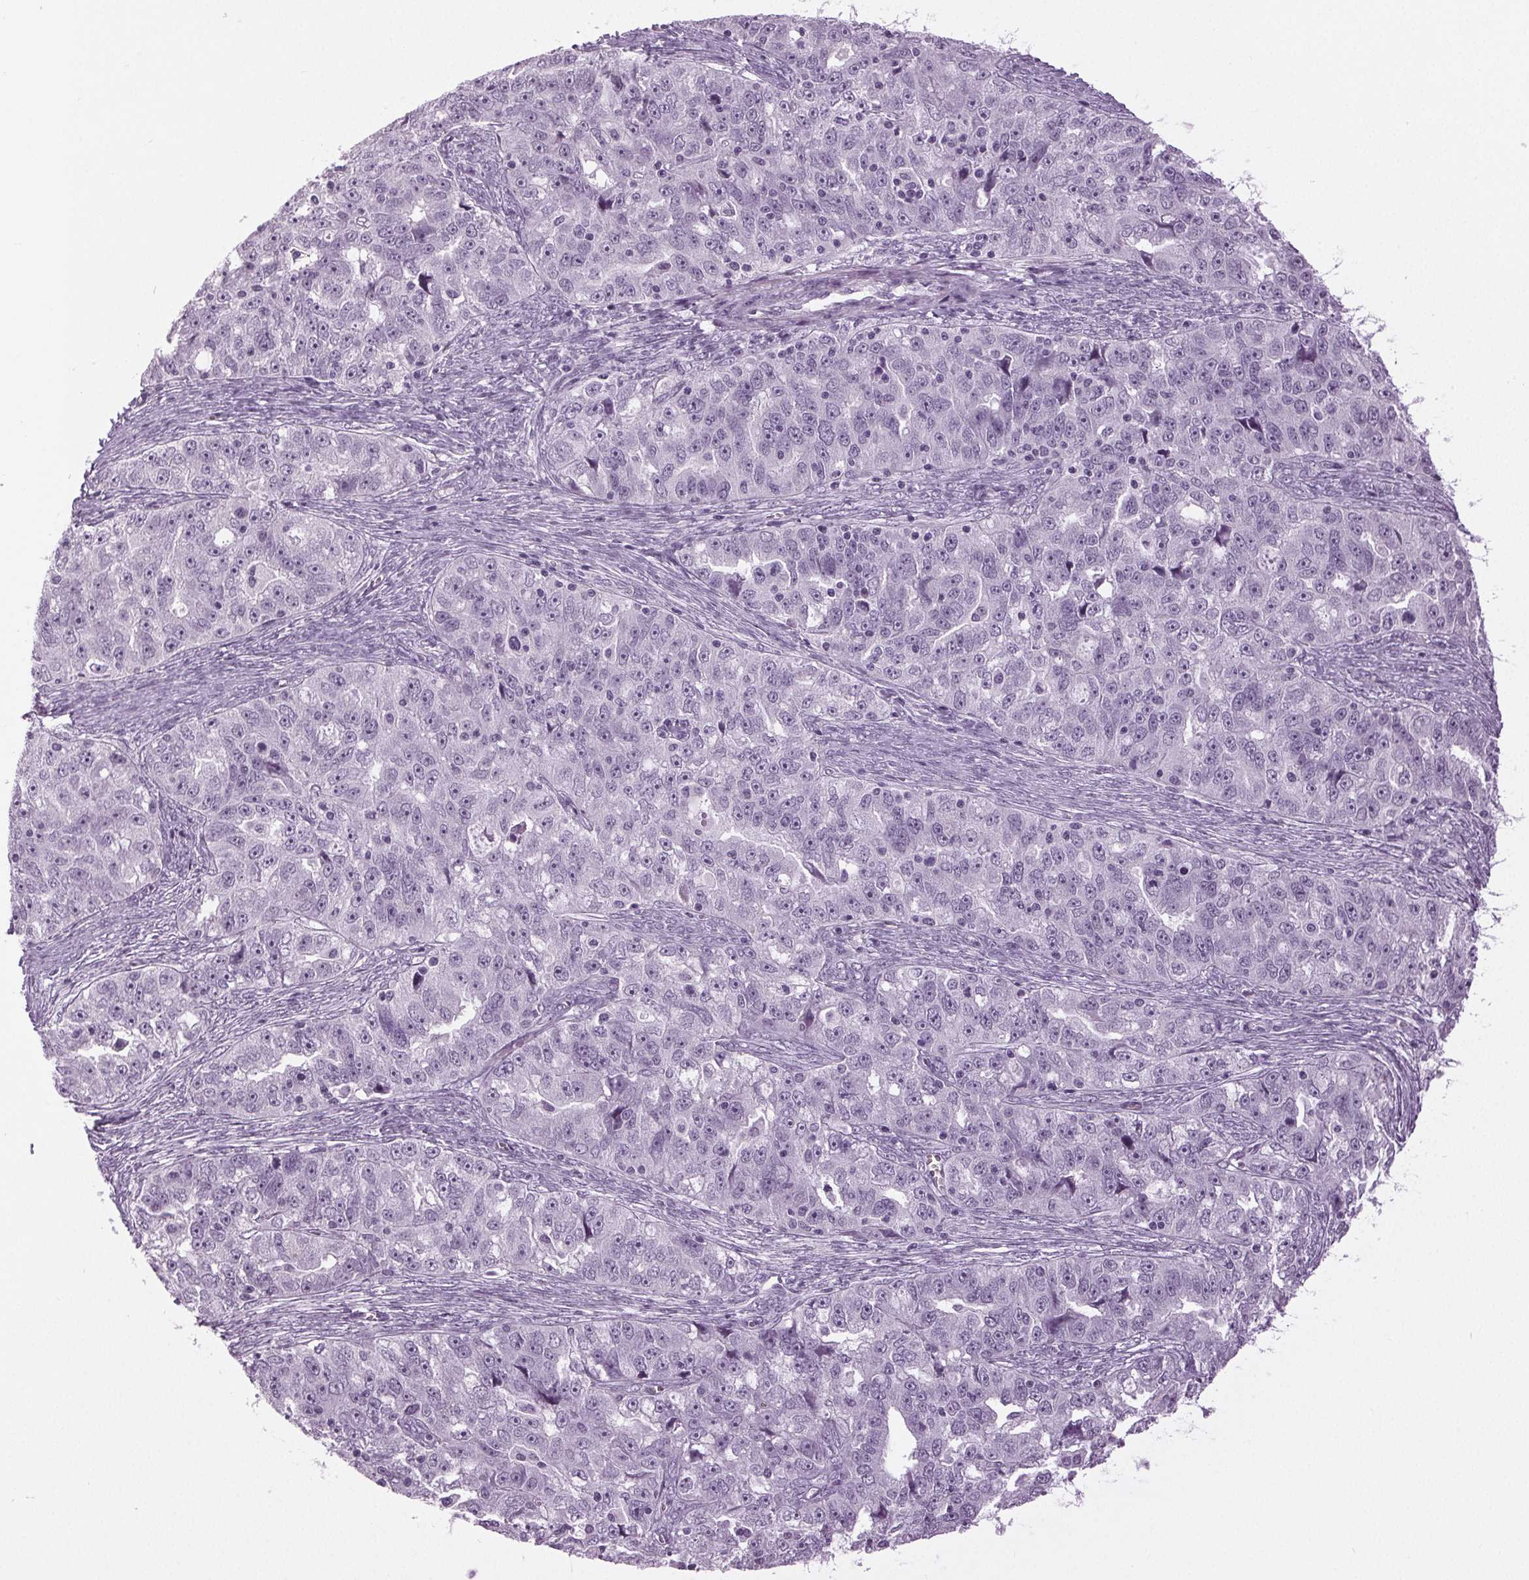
{"staining": {"intensity": "negative", "quantity": "none", "location": "none"}, "tissue": "ovarian cancer", "cell_type": "Tumor cells", "image_type": "cancer", "snomed": [{"axis": "morphology", "description": "Cystadenocarcinoma, serous, NOS"}, {"axis": "topography", "description": "Ovary"}], "caption": "Ovarian serous cystadenocarcinoma stained for a protein using IHC shows no expression tumor cells.", "gene": "DNAH12", "patient": {"sex": "female", "age": 51}}